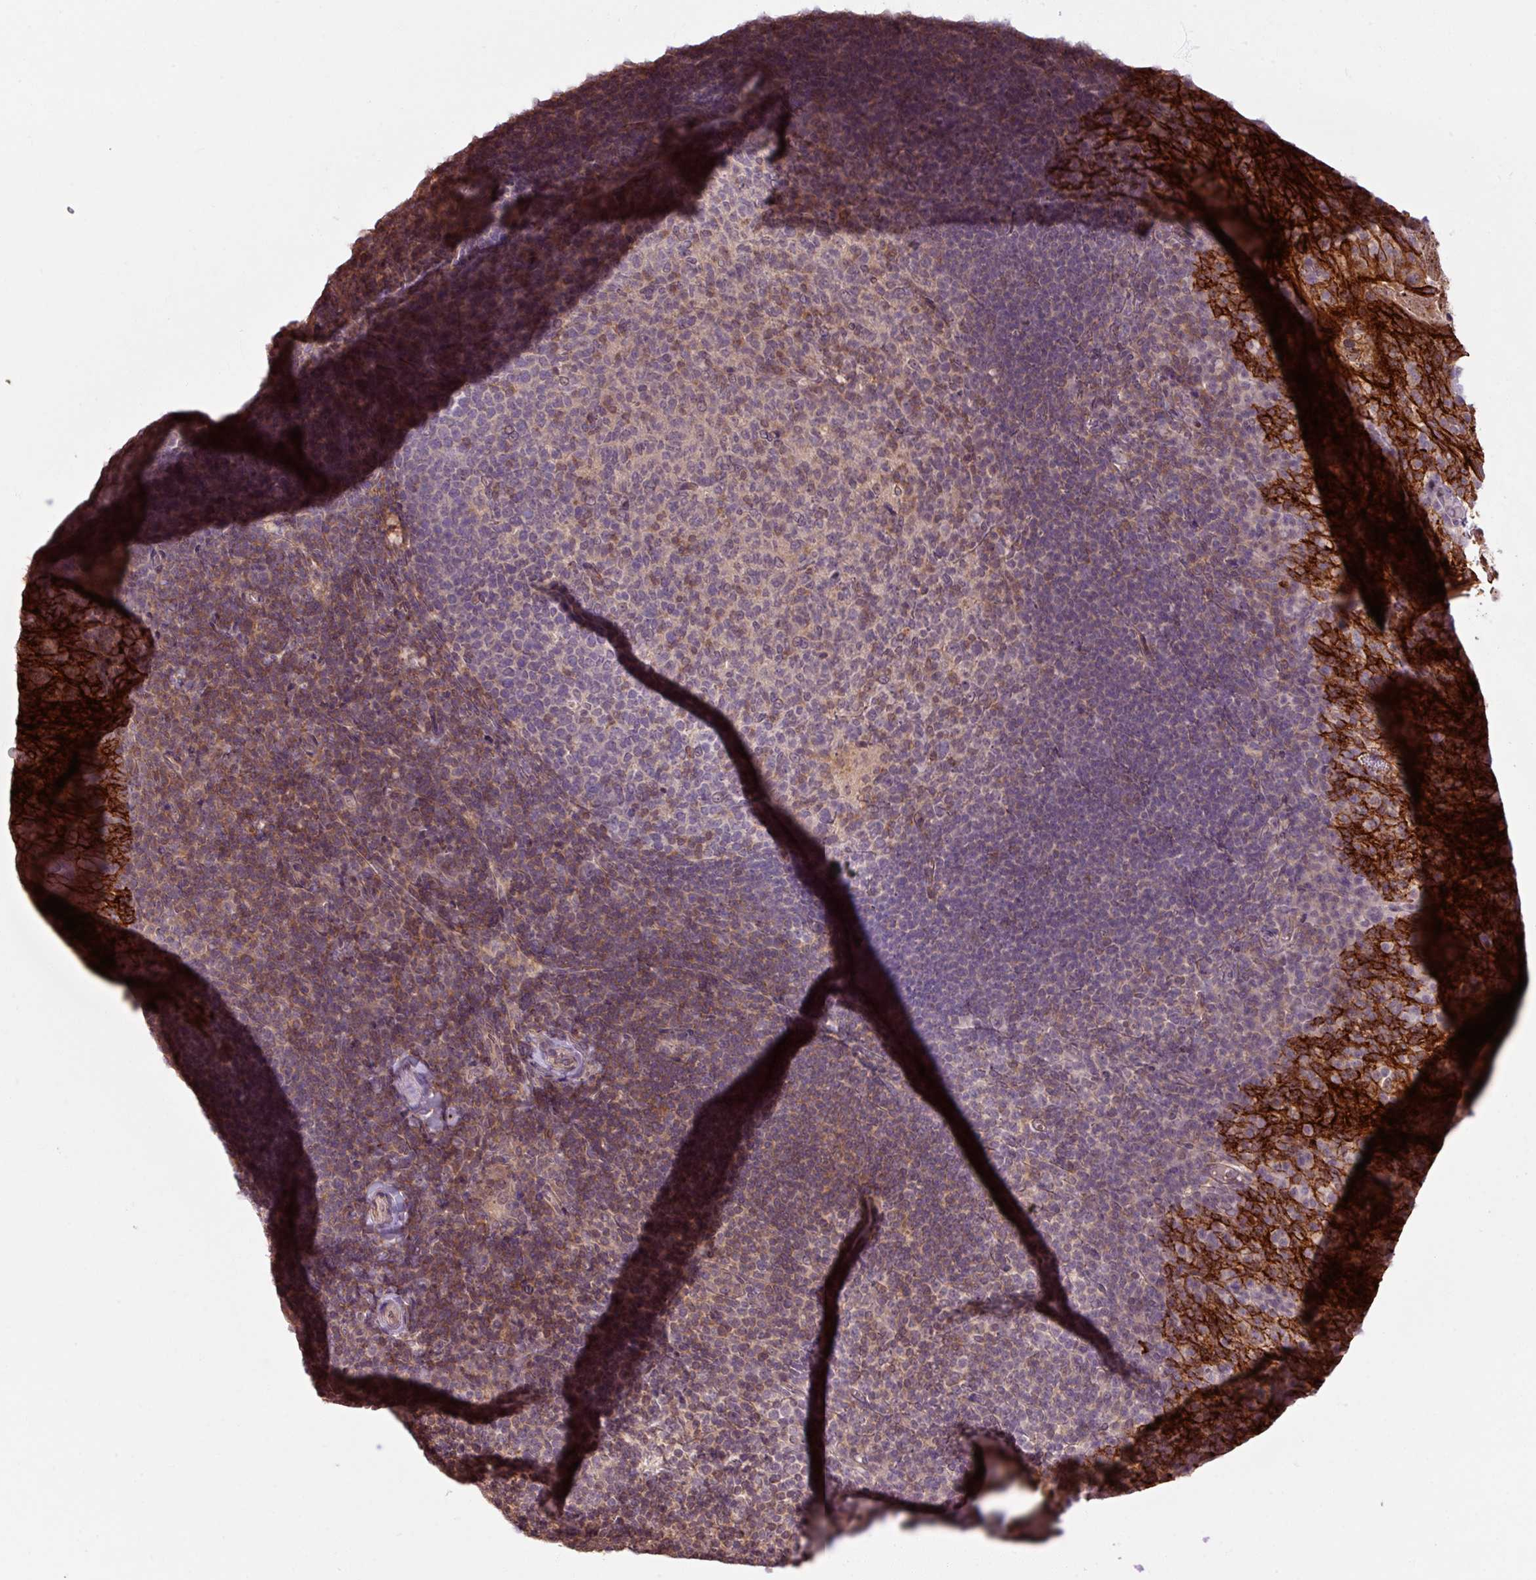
{"staining": {"intensity": "moderate", "quantity": "<25%", "location": "cytoplasmic/membranous,nuclear"}, "tissue": "tonsil", "cell_type": "Germinal center cells", "image_type": "normal", "snomed": [{"axis": "morphology", "description": "Normal tissue, NOS"}, {"axis": "topography", "description": "Tonsil"}], "caption": "Immunohistochemical staining of normal human tonsil shows <25% levels of moderate cytoplasmic/membranous,nuclear protein staining in approximately <25% of germinal center cells. (Brightfield microscopy of DAB IHC at high magnification).", "gene": "TUSC3", "patient": {"sex": "female", "age": 10}}